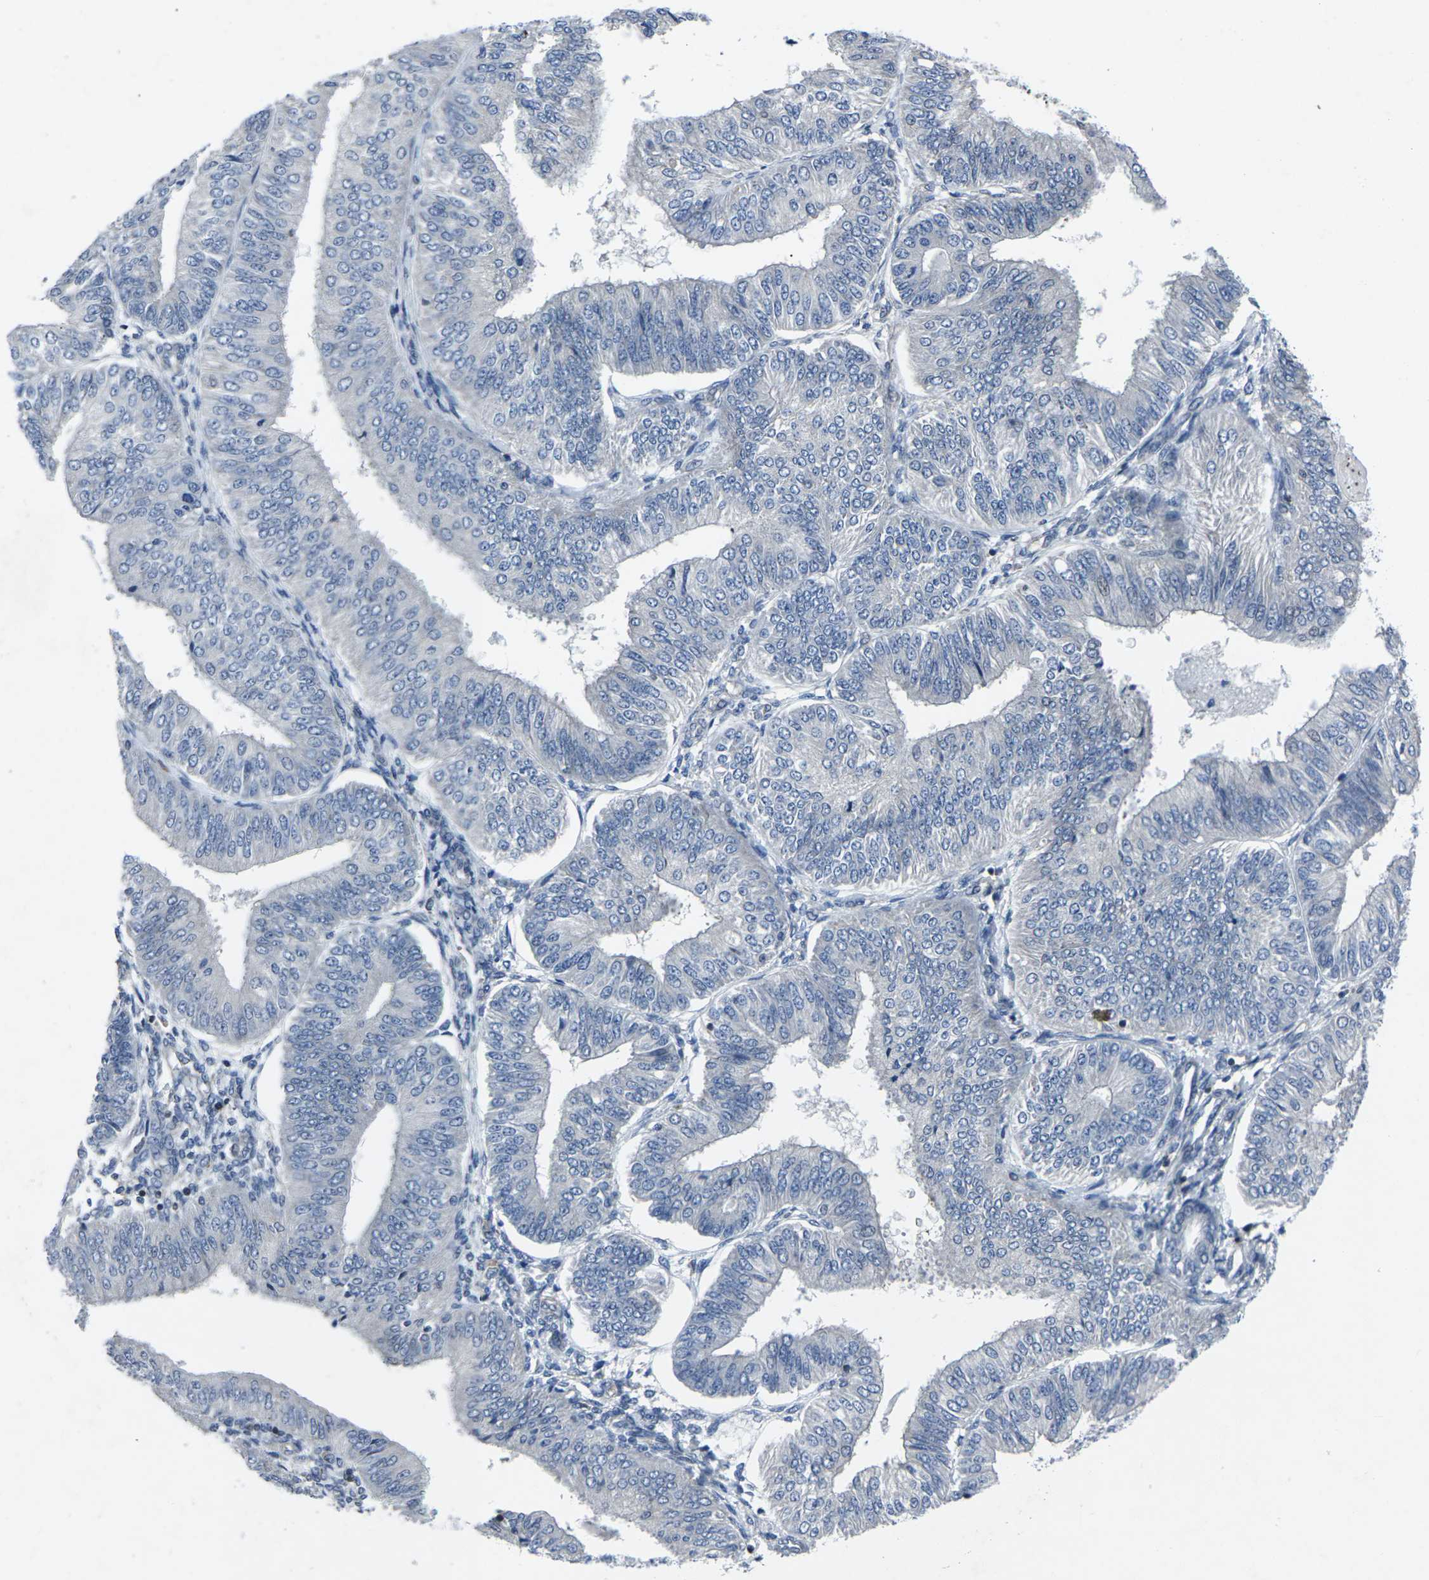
{"staining": {"intensity": "negative", "quantity": "none", "location": "none"}, "tissue": "endometrial cancer", "cell_type": "Tumor cells", "image_type": "cancer", "snomed": [{"axis": "morphology", "description": "Adenocarcinoma, NOS"}, {"axis": "topography", "description": "Endometrium"}], "caption": "Immunohistochemistry of endometrial cancer (adenocarcinoma) reveals no positivity in tumor cells.", "gene": "STAT4", "patient": {"sex": "female", "age": 58}}